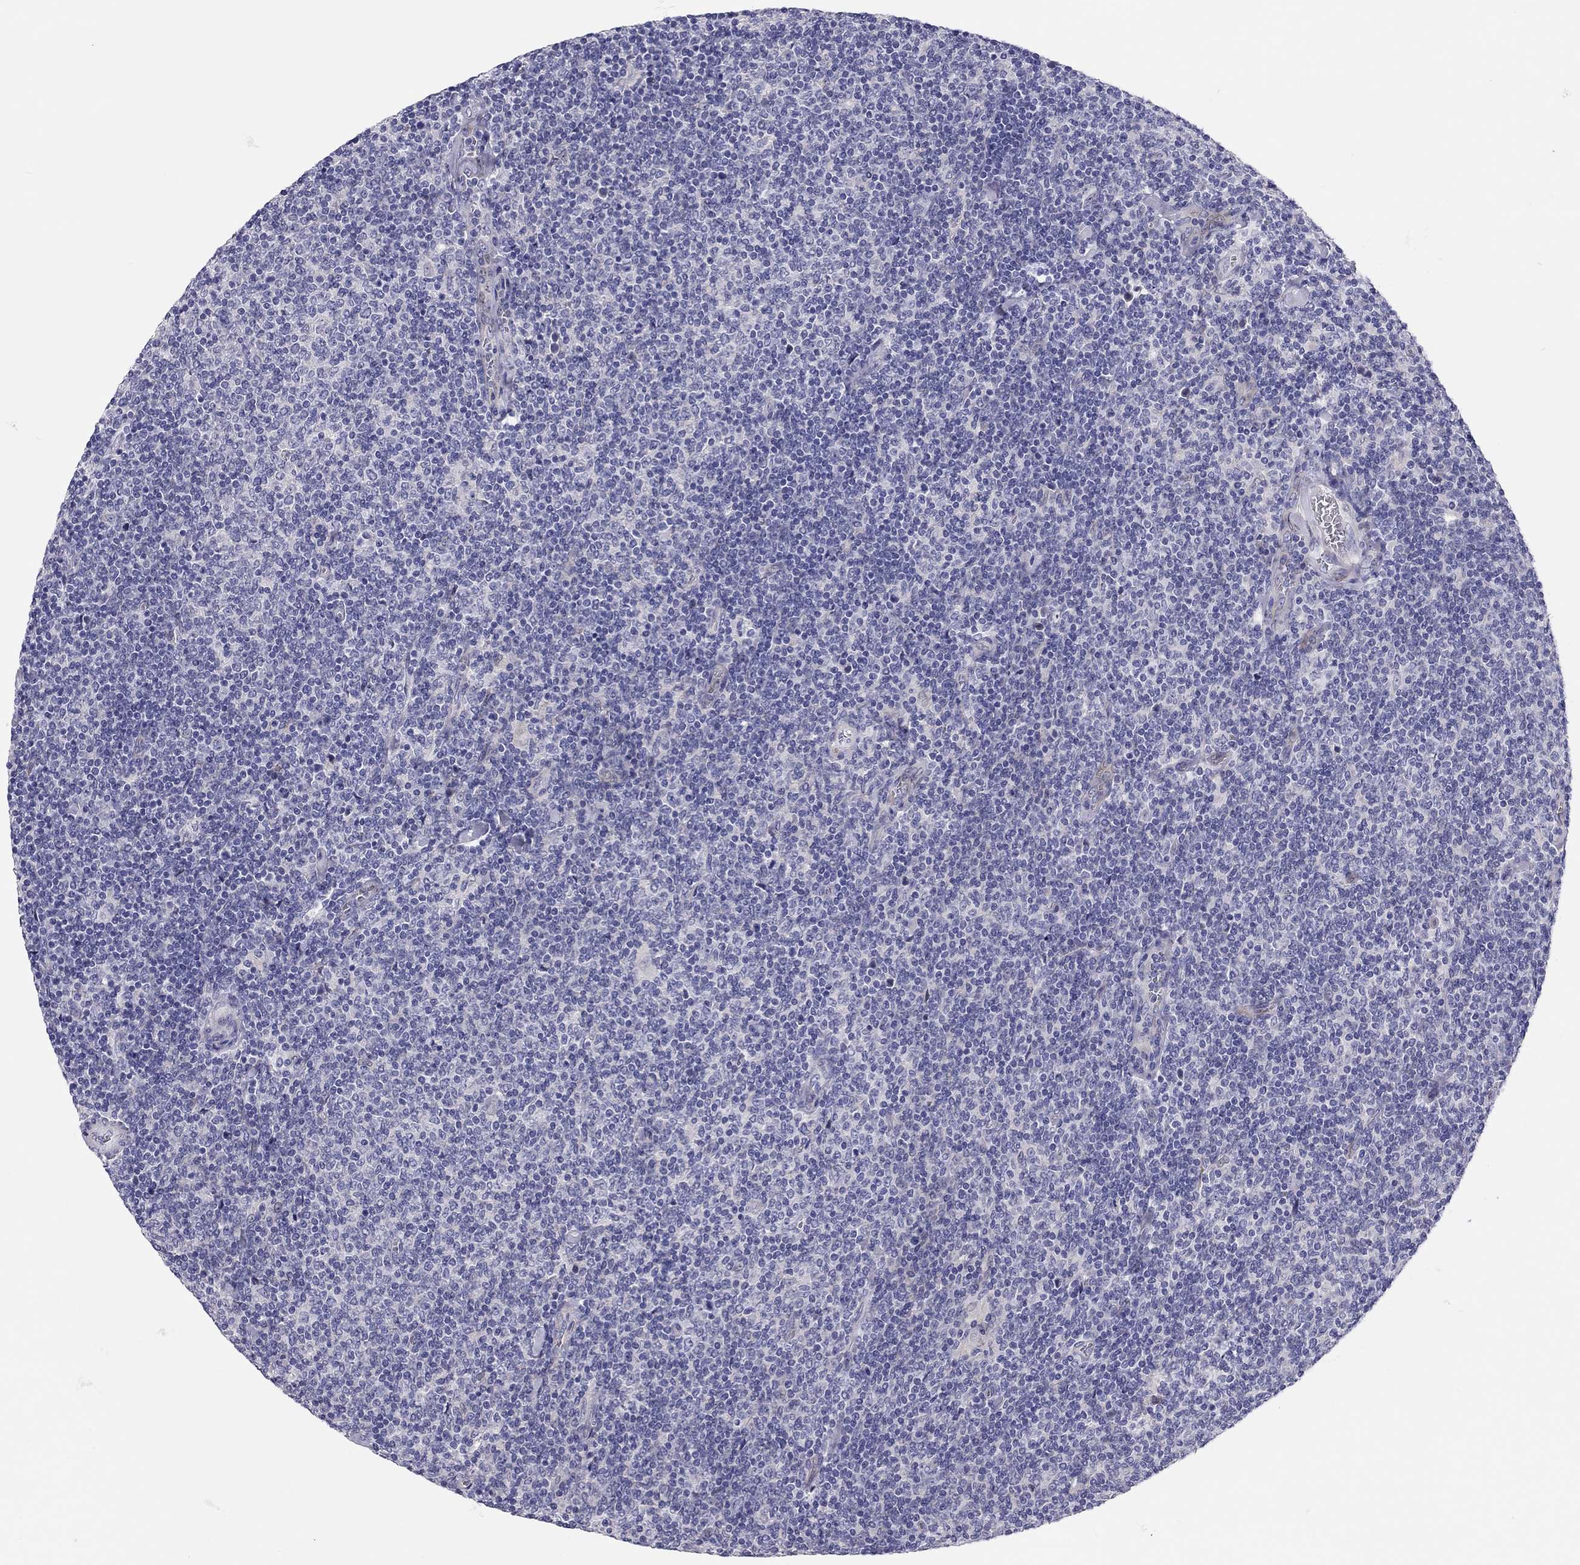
{"staining": {"intensity": "negative", "quantity": "none", "location": "none"}, "tissue": "lymphoma", "cell_type": "Tumor cells", "image_type": "cancer", "snomed": [{"axis": "morphology", "description": "Malignant lymphoma, non-Hodgkin's type, Low grade"}, {"axis": "topography", "description": "Lymph node"}], "caption": "This is an IHC histopathology image of lymphoma. There is no staining in tumor cells.", "gene": "SCARB1", "patient": {"sex": "male", "age": 52}}